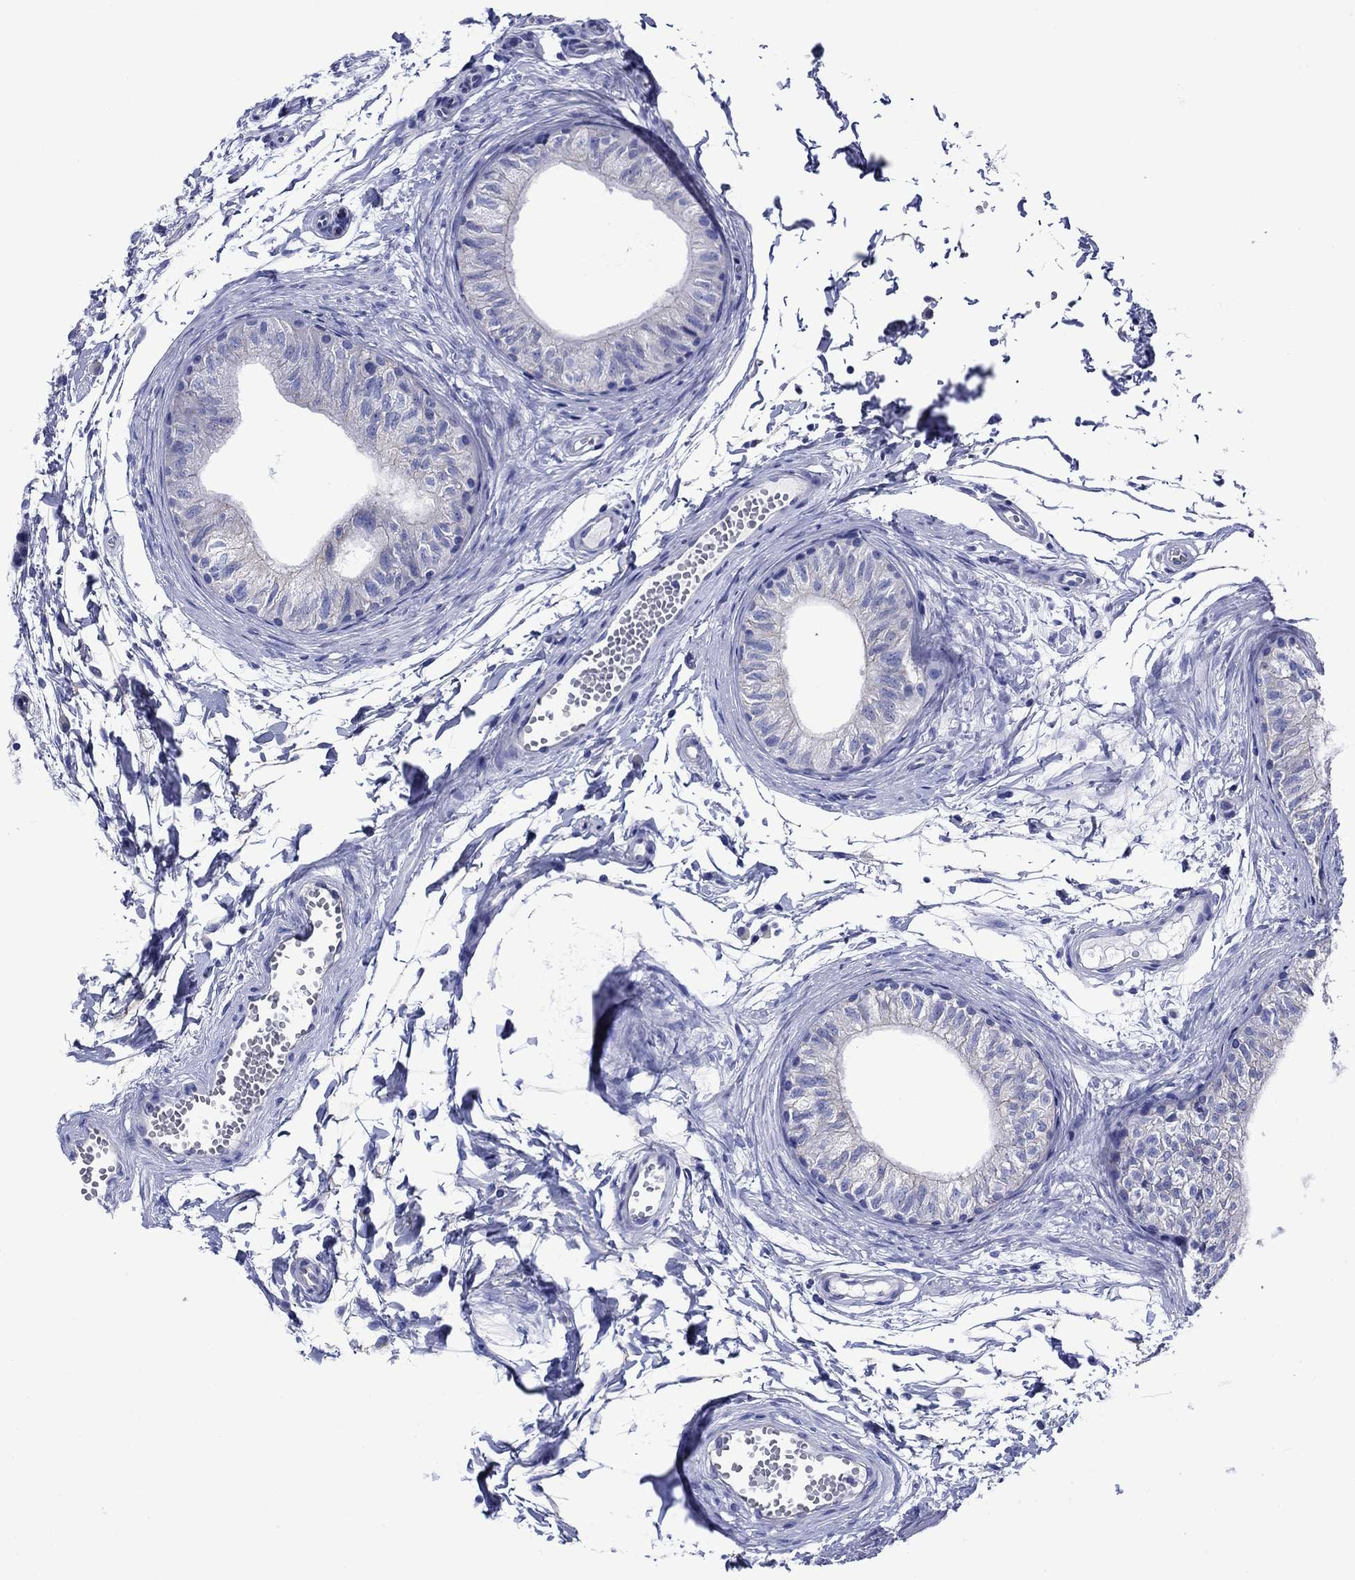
{"staining": {"intensity": "negative", "quantity": "none", "location": "none"}, "tissue": "epididymis", "cell_type": "Glandular cells", "image_type": "normal", "snomed": [{"axis": "morphology", "description": "Normal tissue, NOS"}, {"axis": "topography", "description": "Epididymis"}], "caption": "Immunohistochemical staining of normal epididymis reveals no significant staining in glandular cells. Brightfield microscopy of IHC stained with DAB (3,3'-diaminobenzidine) (brown) and hematoxylin (blue), captured at high magnification.", "gene": "SLC1A2", "patient": {"sex": "male", "age": 22}}